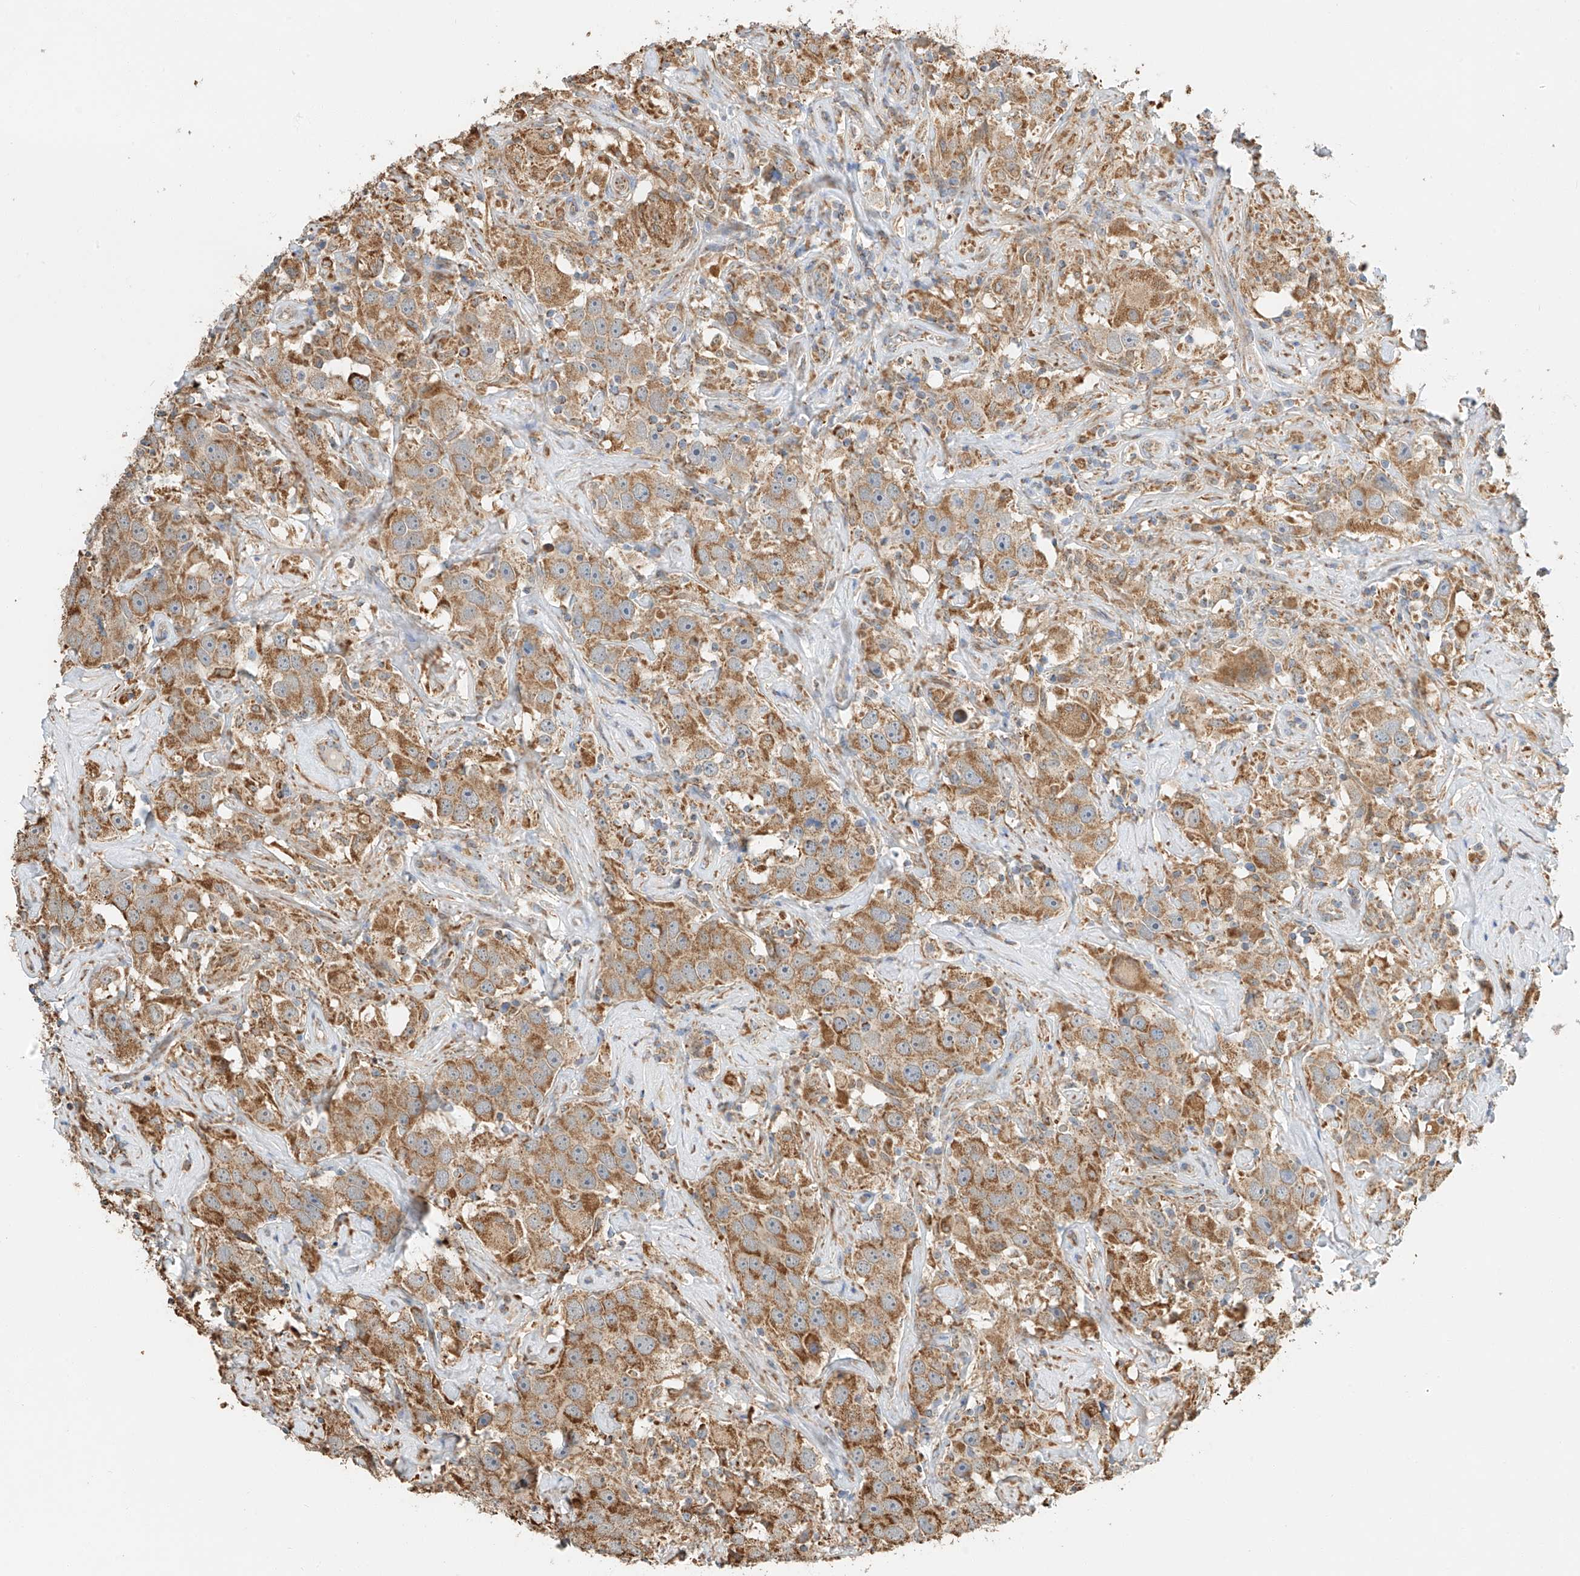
{"staining": {"intensity": "moderate", "quantity": ">75%", "location": "cytoplasmic/membranous"}, "tissue": "testis cancer", "cell_type": "Tumor cells", "image_type": "cancer", "snomed": [{"axis": "morphology", "description": "Seminoma, NOS"}, {"axis": "topography", "description": "Testis"}], "caption": "The image displays staining of testis cancer, revealing moderate cytoplasmic/membranous protein positivity (brown color) within tumor cells.", "gene": "YIPF7", "patient": {"sex": "male", "age": 49}}